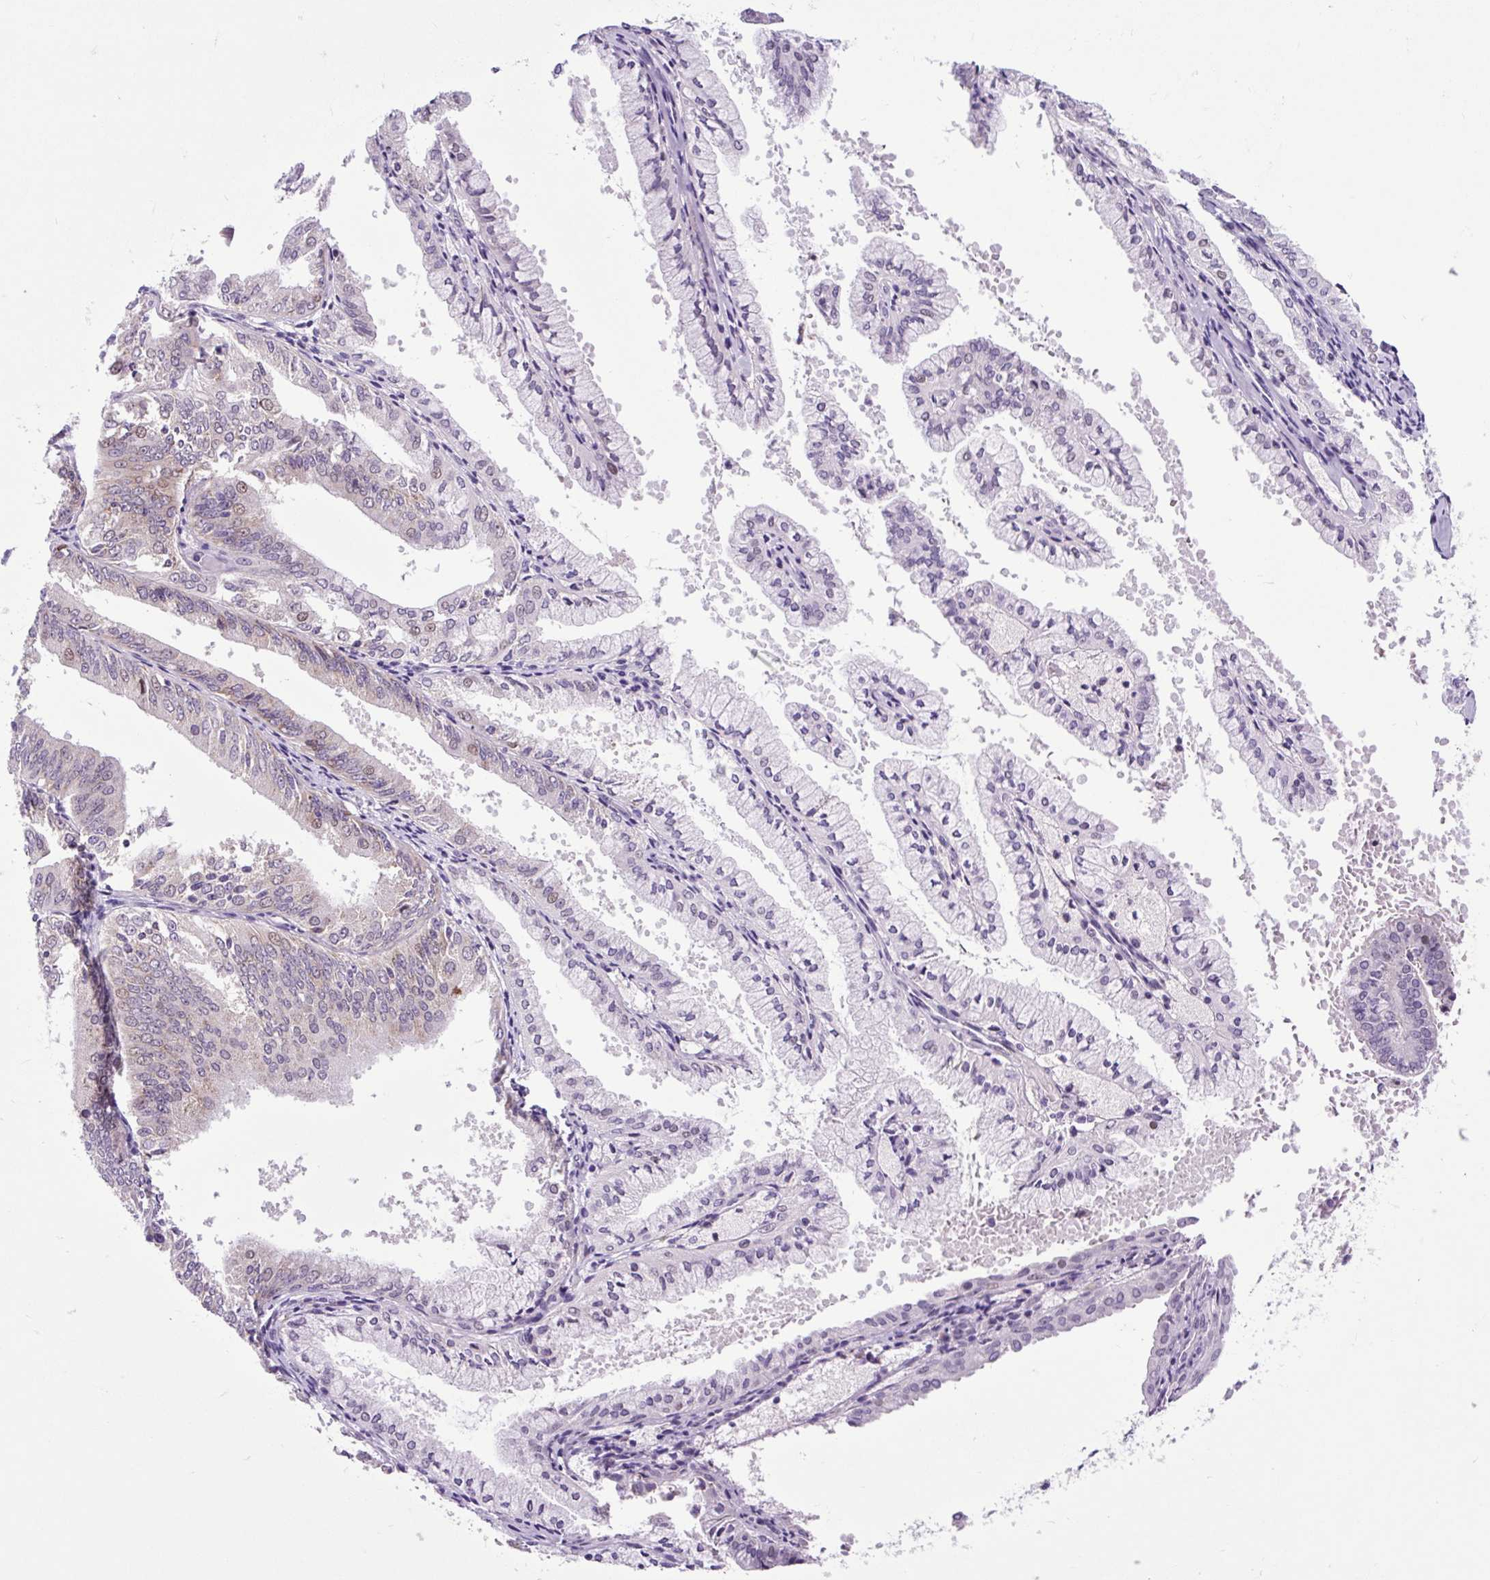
{"staining": {"intensity": "weak", "quantity": "<25%", "location": "nuclear"}, "tissue": "endometrial cancer", "cell_type": "Tumor cells", "image_type": "cancer", "snomed": [{"axis": "morphology", "description": "Adenocarcinoma, NOS"}, {"axis": "topography", "description": "Endometrium"}], "caption": "High magnification brightfield microscopy of adenocarcinoma (endometrial) stained with DAB (3,3'-diaminobenzidine) (brown) and counterstained with hematoxylin (blue): tumor cells show no significant staining.", "gene": "CLK2", "patient": {"sex": "female", "age": 63}}